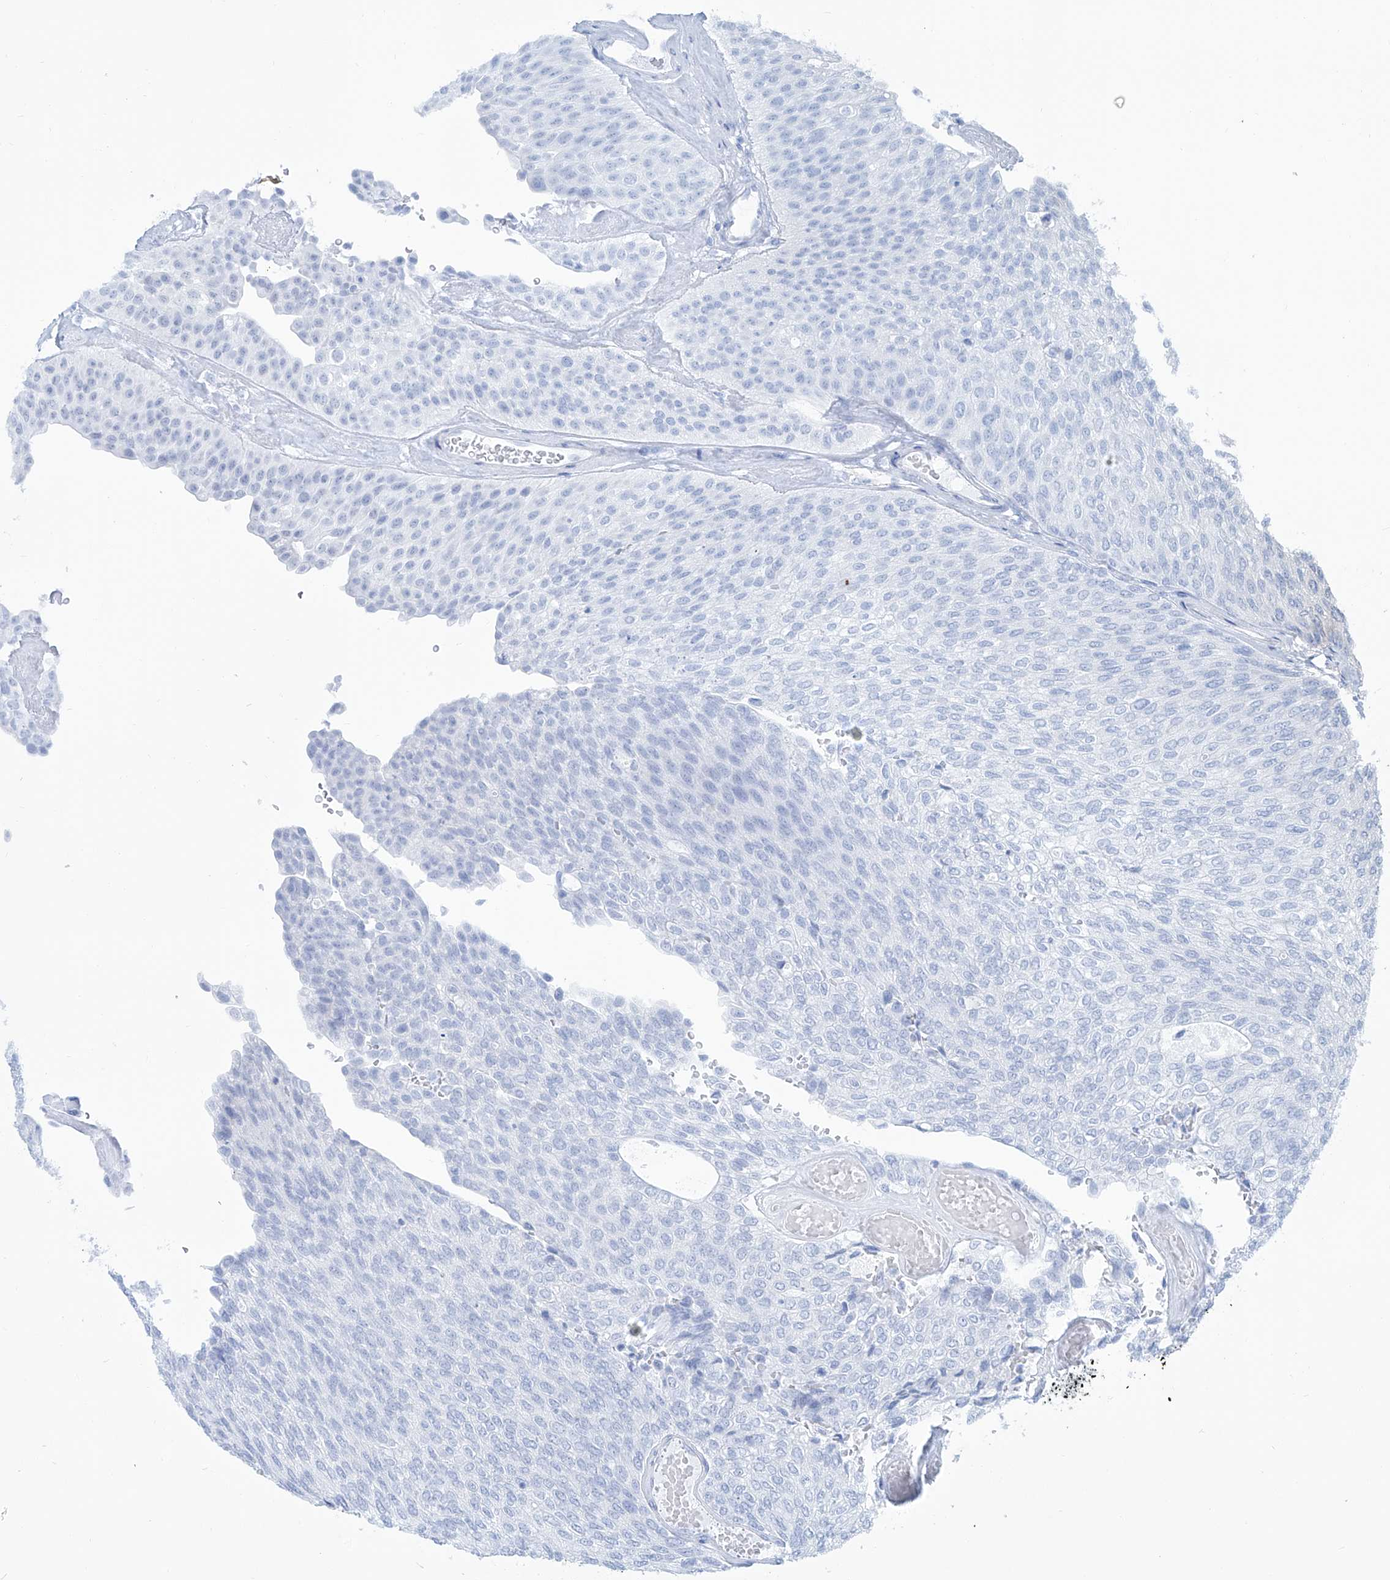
{"staining": {"intensity": "negative", "quantity": "none", "location": "none"}, "tissue": "urothelial cancer", "cell_type": "Tumor cells", "image_type": "cancer", "snomed": [{"axis": "morphology", "description": "Urothelial carcinoma, Low grade"}, {"axis": "topography", "description": "Urinary bladder"}], "caption": "An image of low-grade urothelial carcinoma stained for a protein displays no brown staining in tumor cells.", "gene": "ZBTB48", "patient": {"sex": "female", "age": 79}}